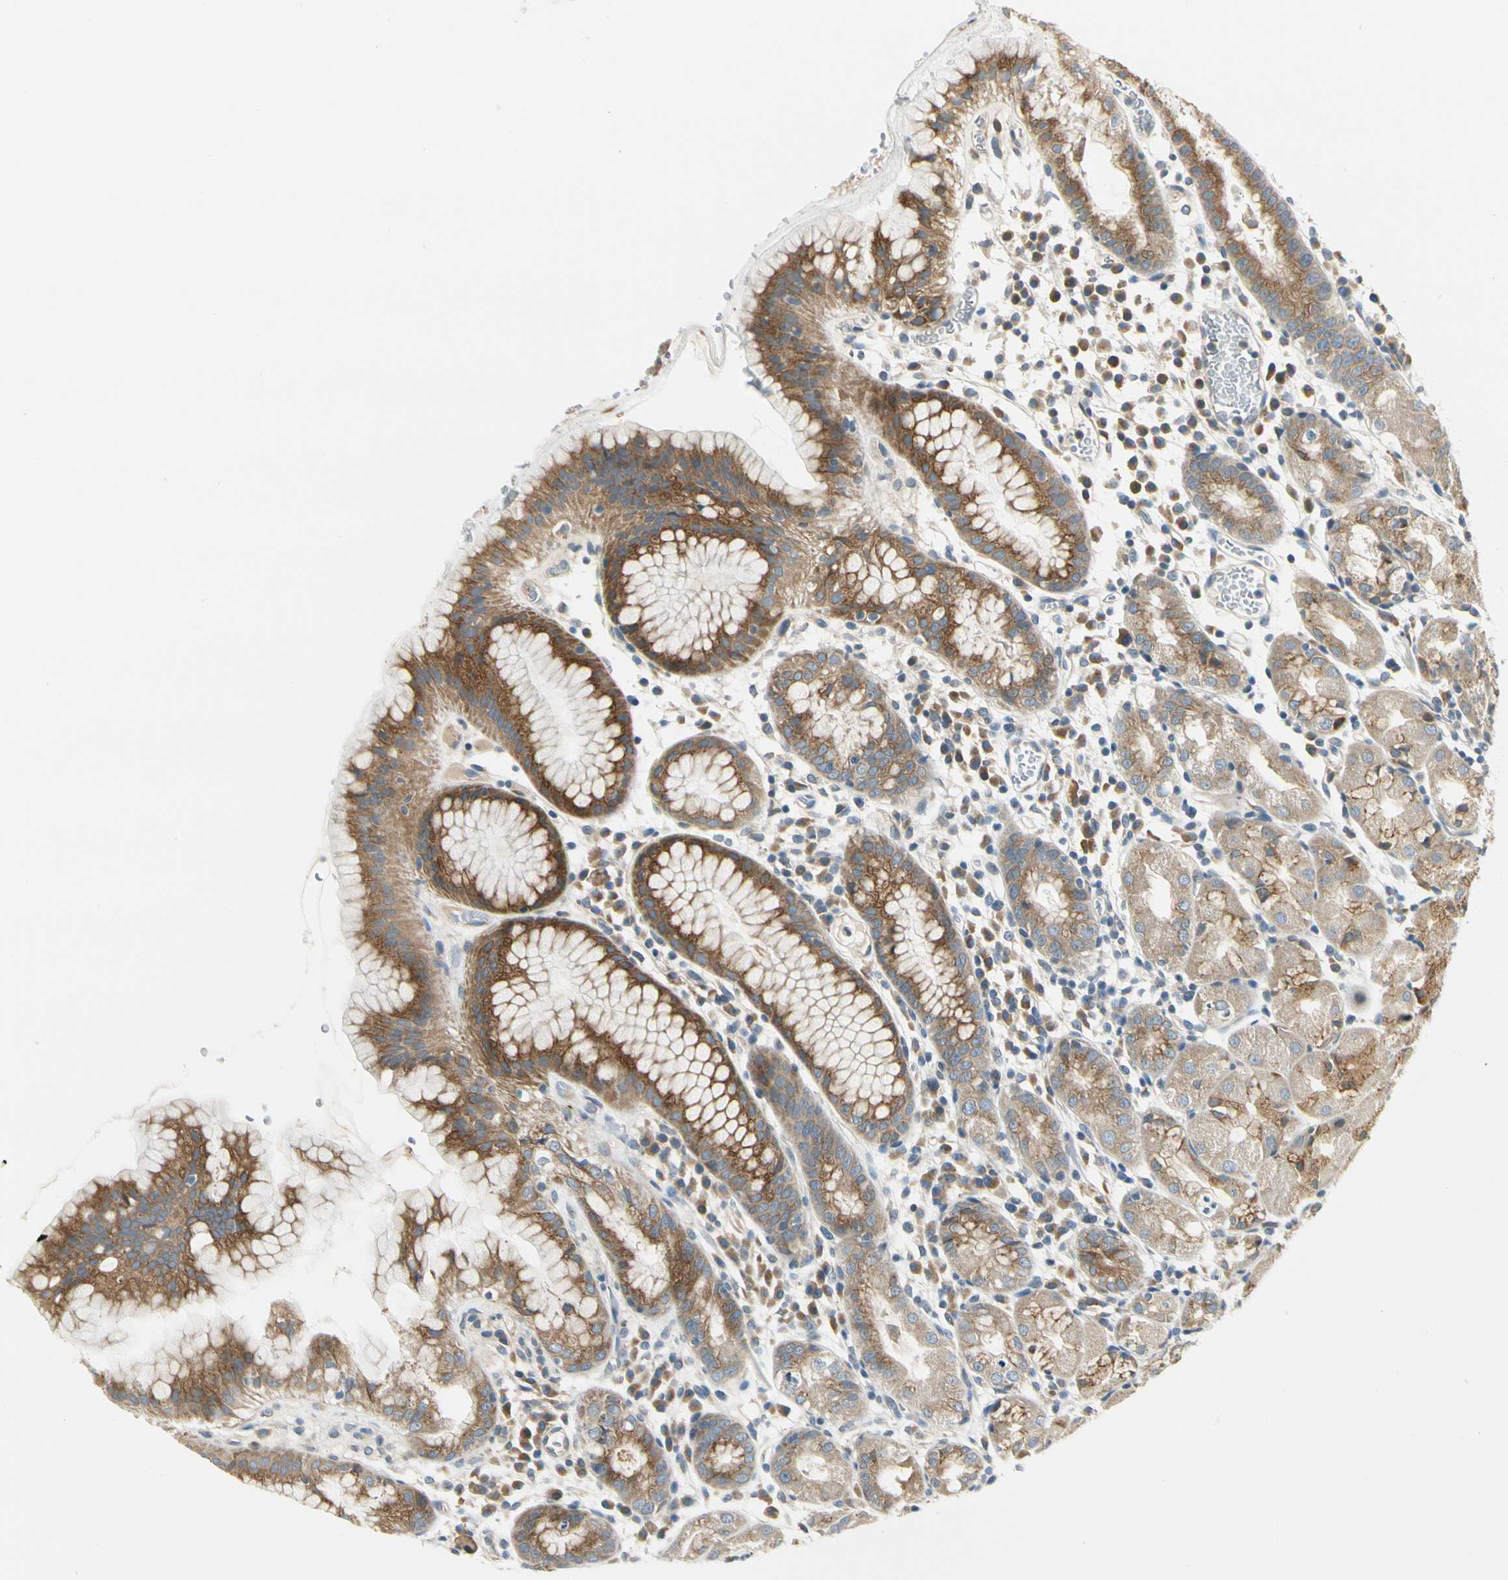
{"staining": {"intensity": "moderate", "quantity": ">75%", "location": "cytoplasmic/membranous"}, "tissue": "stomach", "cell_type": "Glandular cells", "image_type": "normal", "snomed": [{"axis": "morphology", "description": "Normal tissue, NOS"}, {"axis": "topography", "description": "Stomach"}, {"axis": "topography", "description": "Stomach, lower"}], "caption": "The histopathology image demonstrates immunohistochemical staining of unremarkable stomach. There is moderate cytoplasmic/membranous staining is present in about >75% of glandular cells. The staining is performed using DAB (3,3'-diaminobenzidine) brown chromogen to label protein expression. The nuclei are counter-stained blue using hematoxylin.", "gene": "BNIP1", "patient": {"sex": "female", "age": 75}}